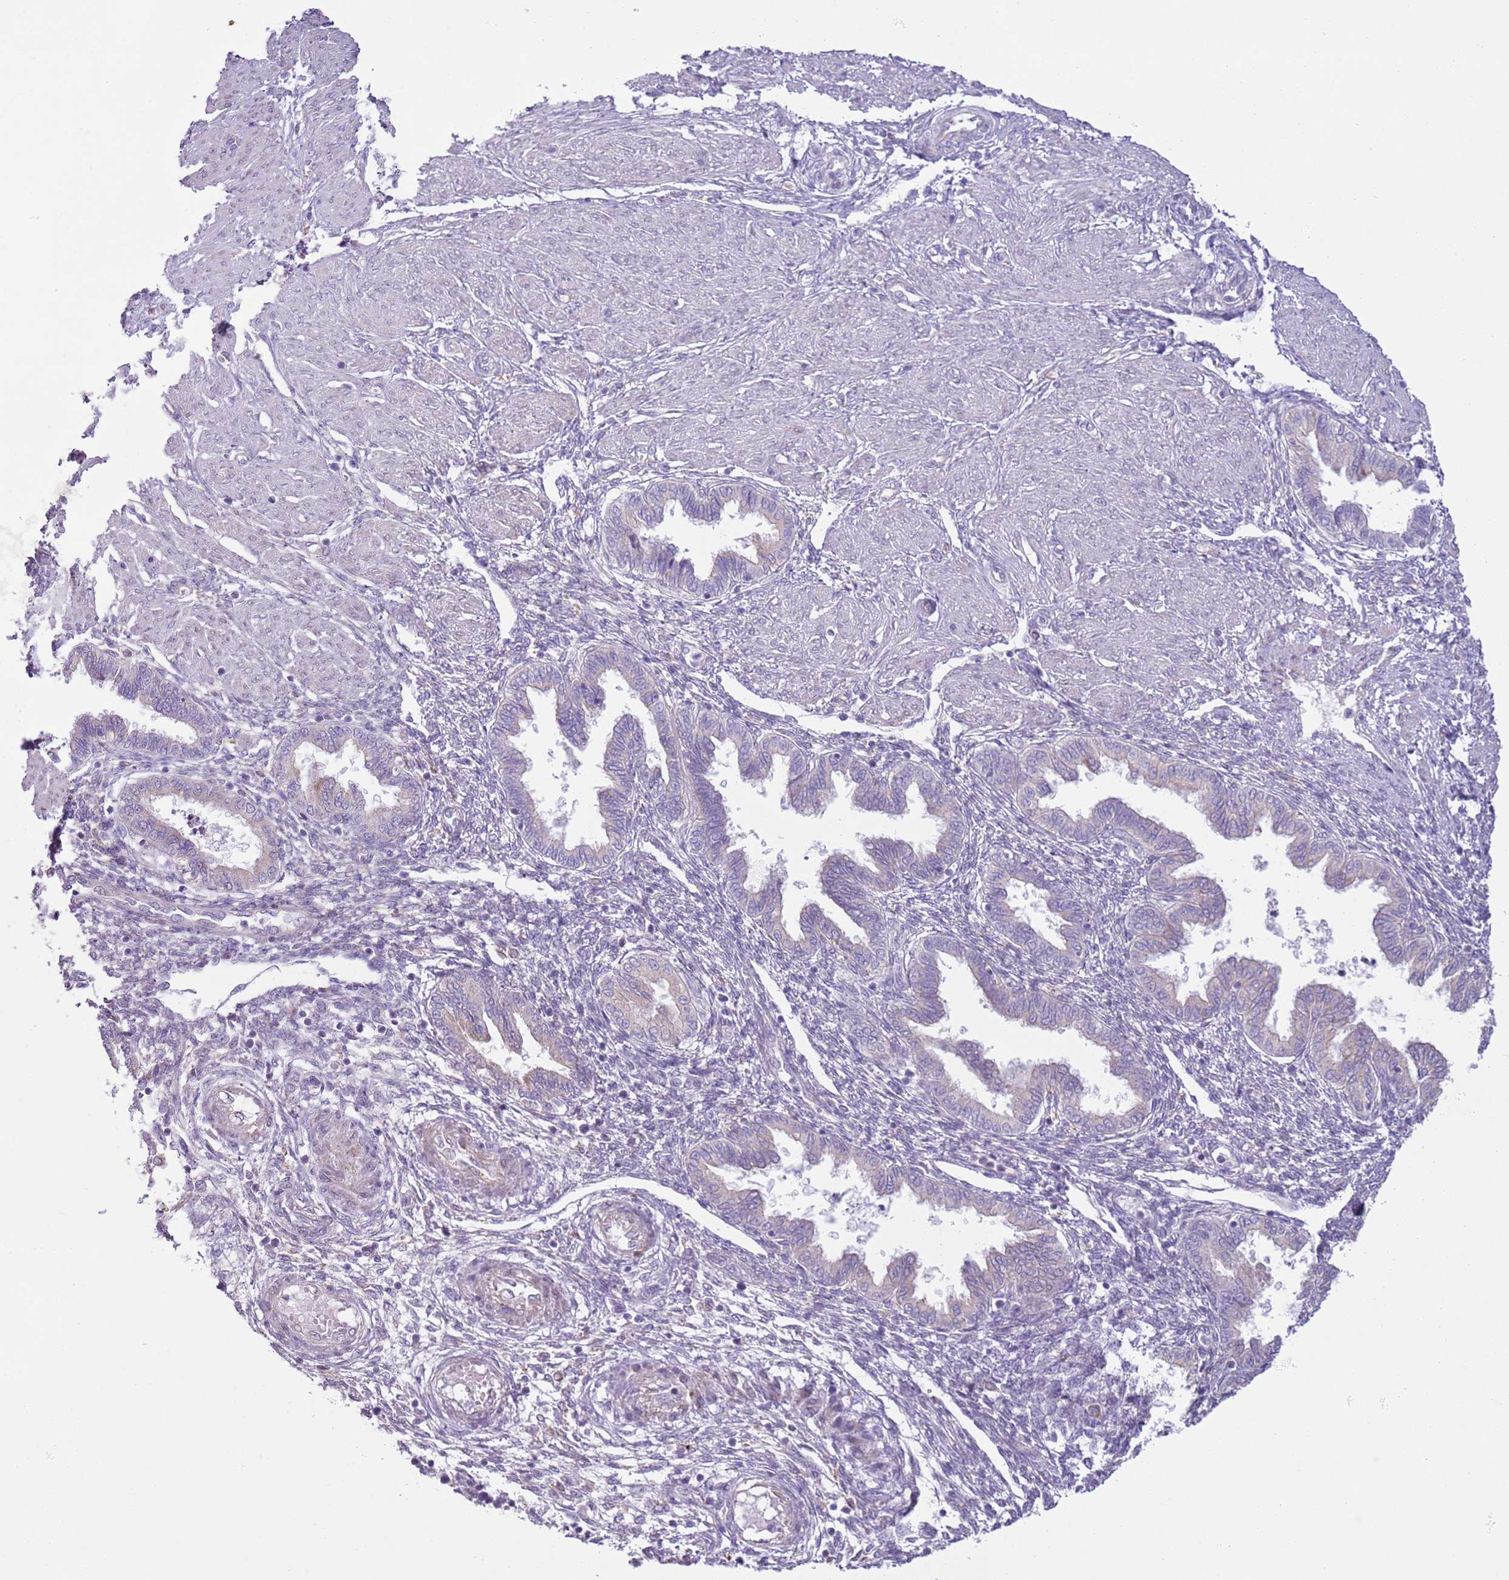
{"staining": {"intensity": "negative", "quantity": "none", "location": "none"}, "tissue": "endometrium", "cell_type": "Cells in endometrial stroma", "image_type": "normal", "snomed": [{"axis": "morphology", "description": "Normal tissue, NOS"}, {"axis": "topography", "description": "Endometrium"}], "caption": "Endometrium stained for a protein using immunohistochemistry (IHC) demonstrates no staining cells in endometrial stroma.", "gene": "OAF", "patient": {"sex": "female", "age": 33}}